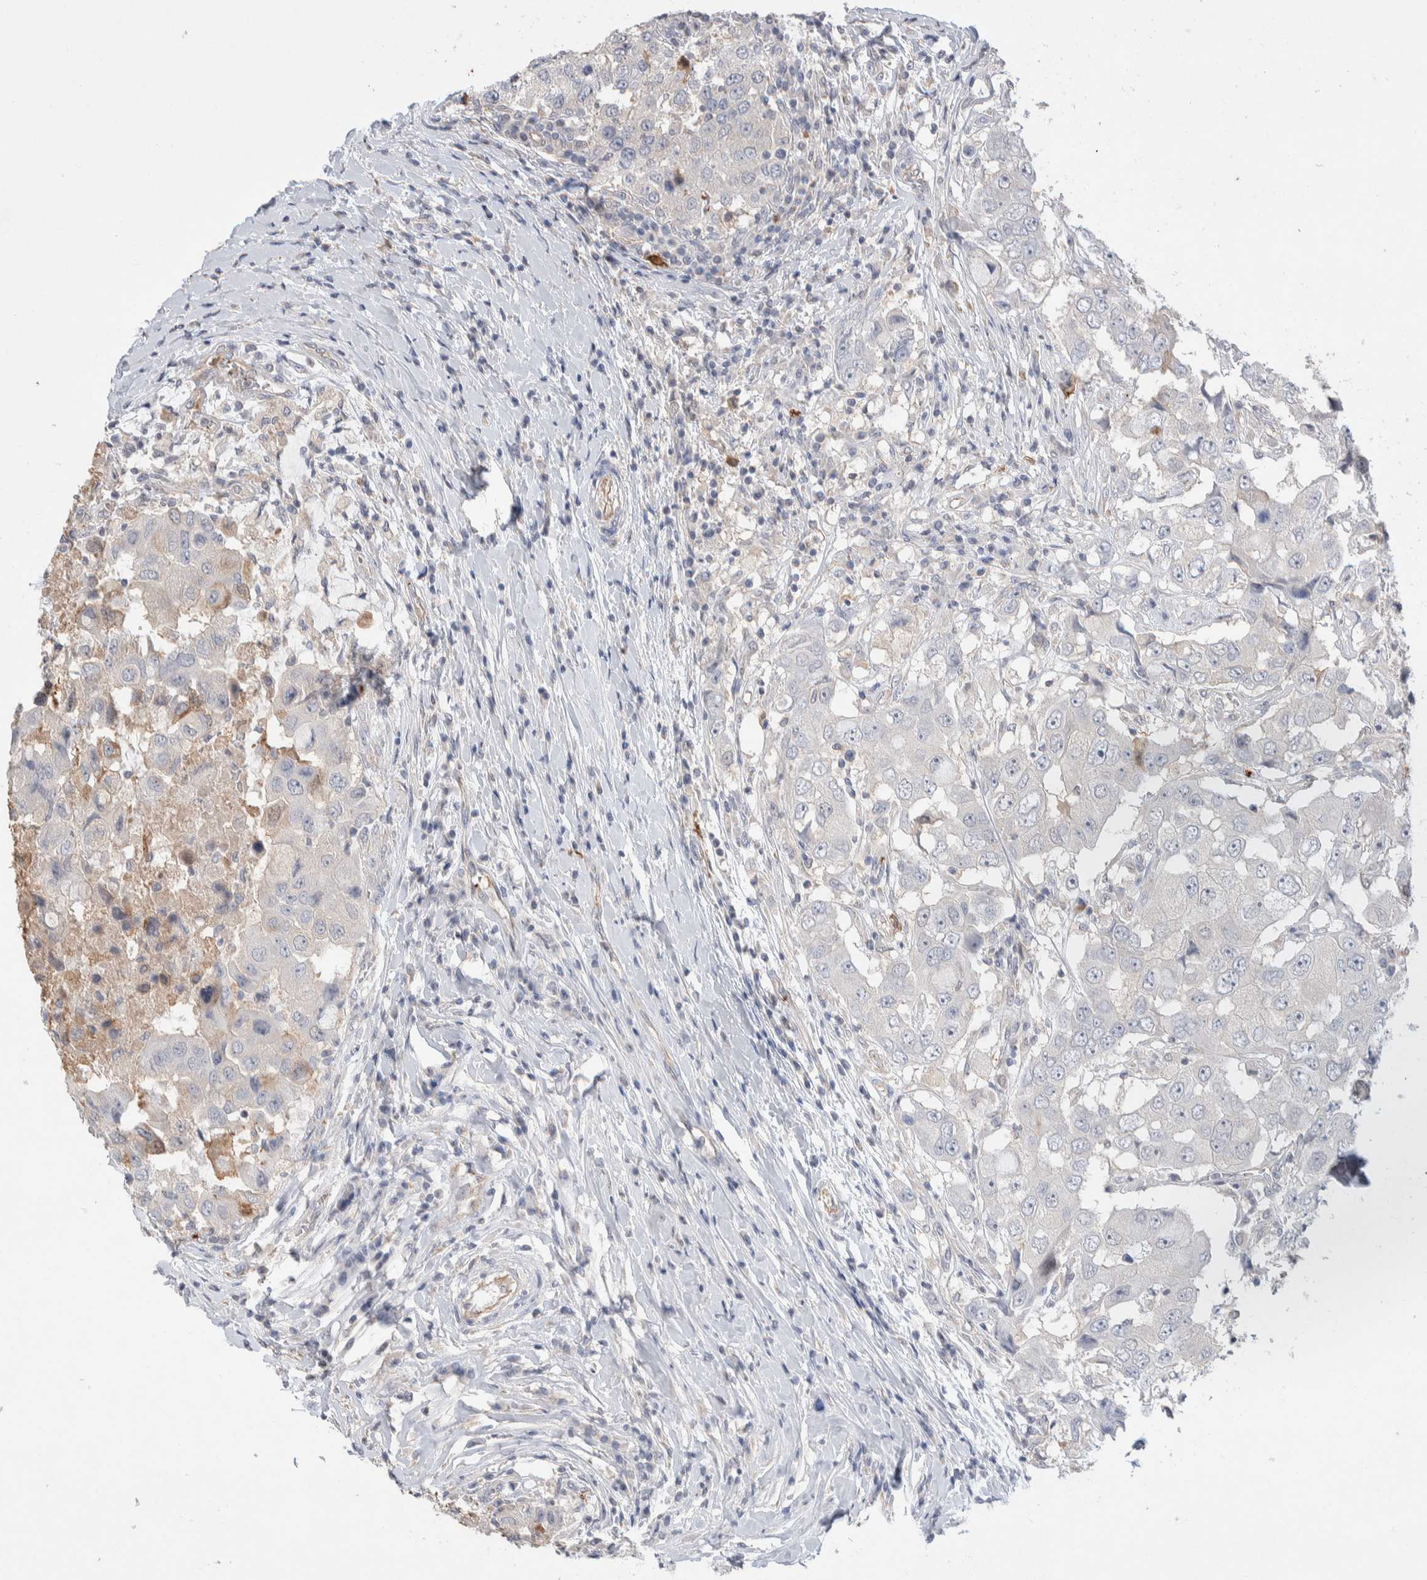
{"staining": {"intensity": "negative", "quantity": "none", "location": "none"}, "tissue": "breast cancer", "cell_type": "Tumor cells", "image_type": "cancer", "snomed": [{"axis": "morphology", "description": "Duct carcinoma"}, {"axis": "topography", "description": "Breast"}], "caption": "Human breast cancer (infiltrating ductal carcinoma) stained for a protein using IHC shows no positivity in tumor cells.", "gene": "FFAR2", "patient": {"sex": "female", "age": 27}}